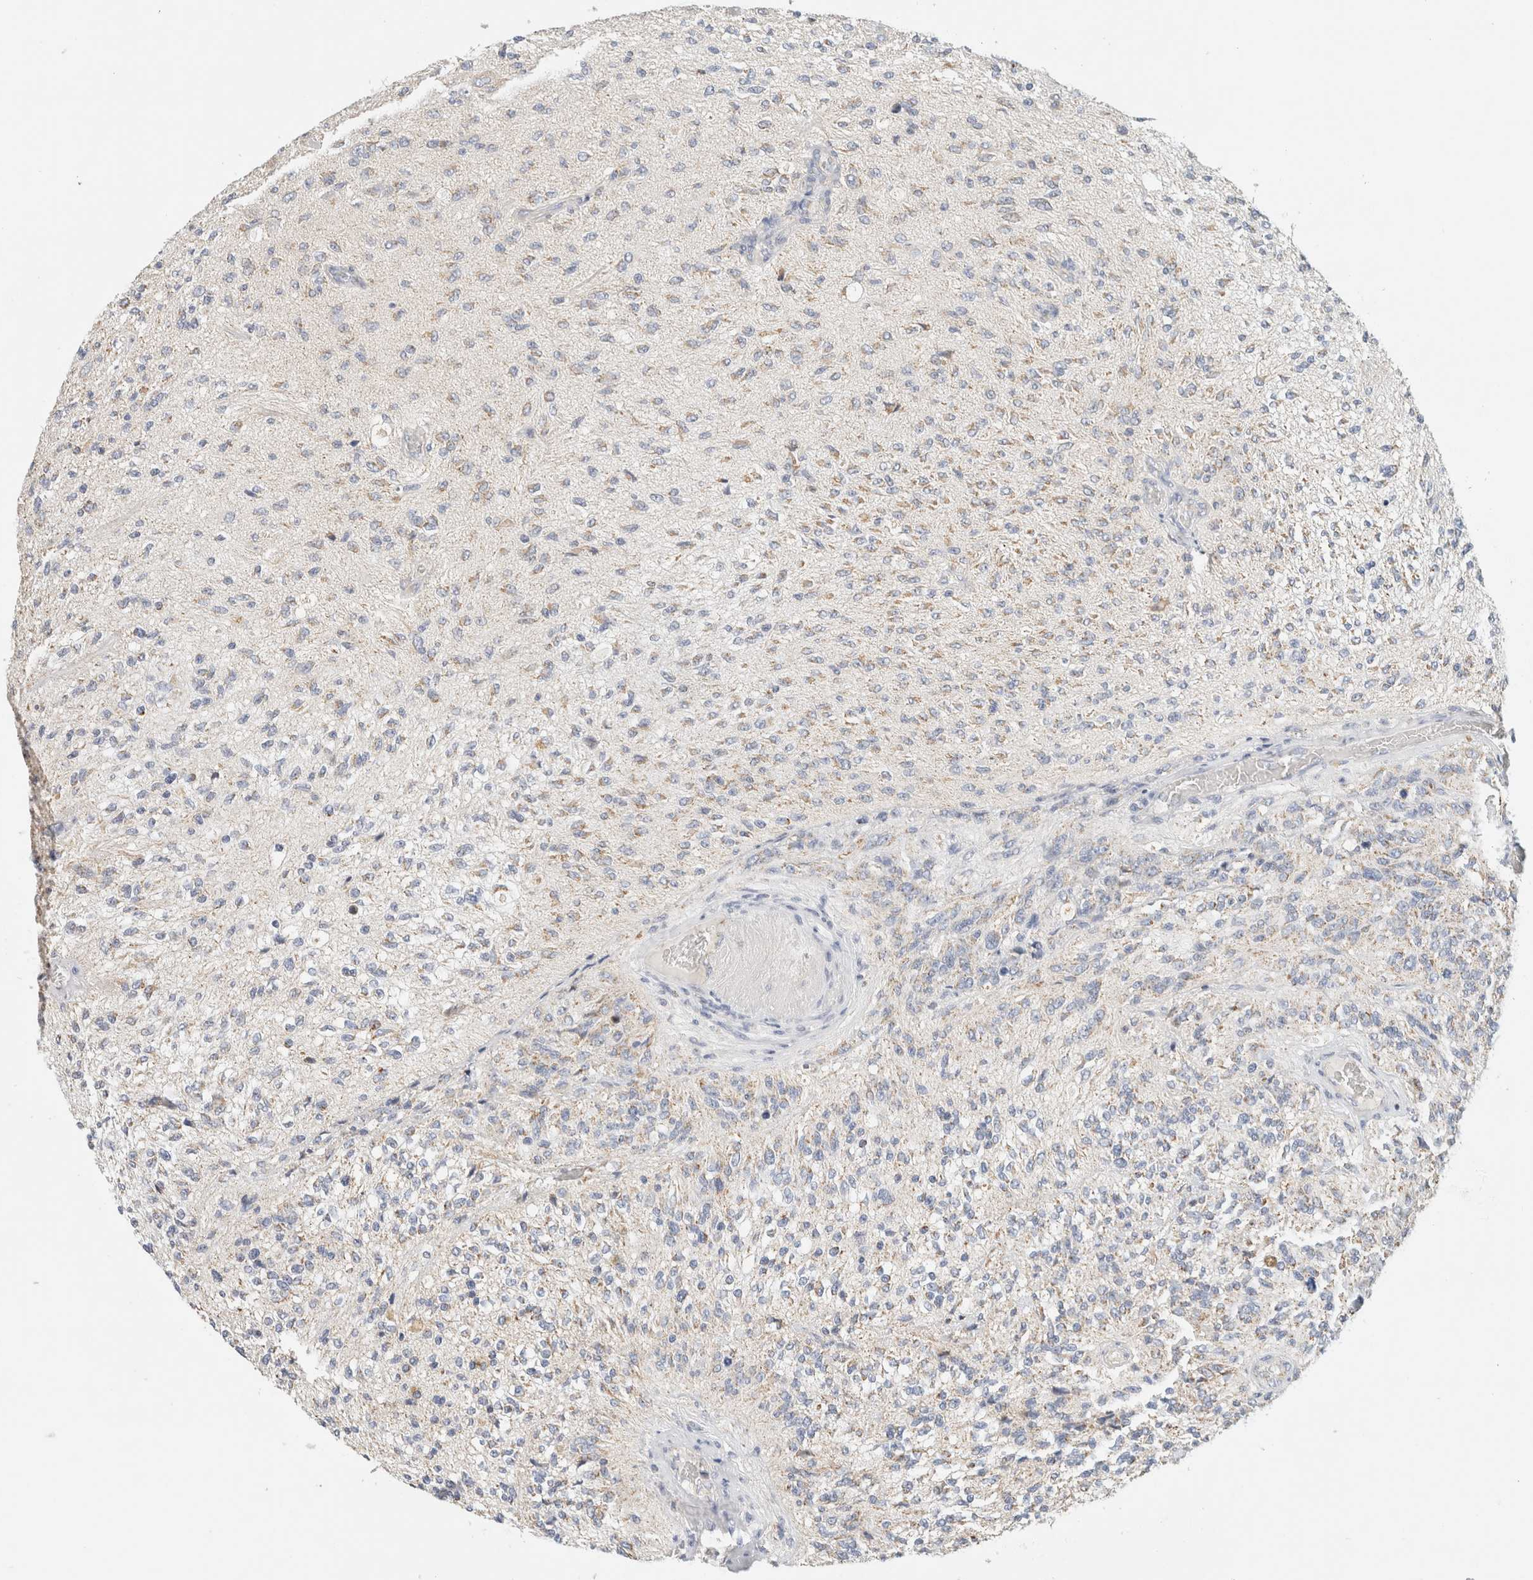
{"staining": {"intensity": "weak", "quantity": "25%-75%", "location": "cytoplasmic/membranous"}, "tissue": "glioma", "cell_type": "Tumor cells", "image_type": "cancer", "snomed": [{"axis": "morphology", "description": "Normal tissue, NOS"}, {"axis": "morphology", "description": "Glioma, malignant, High grade"}, {"axis": "topography", "description": "Cerebral cortex"}], "caption": "Immunohistochemistry (IHC) (DAB) staining of human glioma shows weak cytoplasmic/membranous protein positivity in about 25%-75% of tumor cells.", "gene": "HDHD3", "patient": {"sex": "male", "age": 77}}